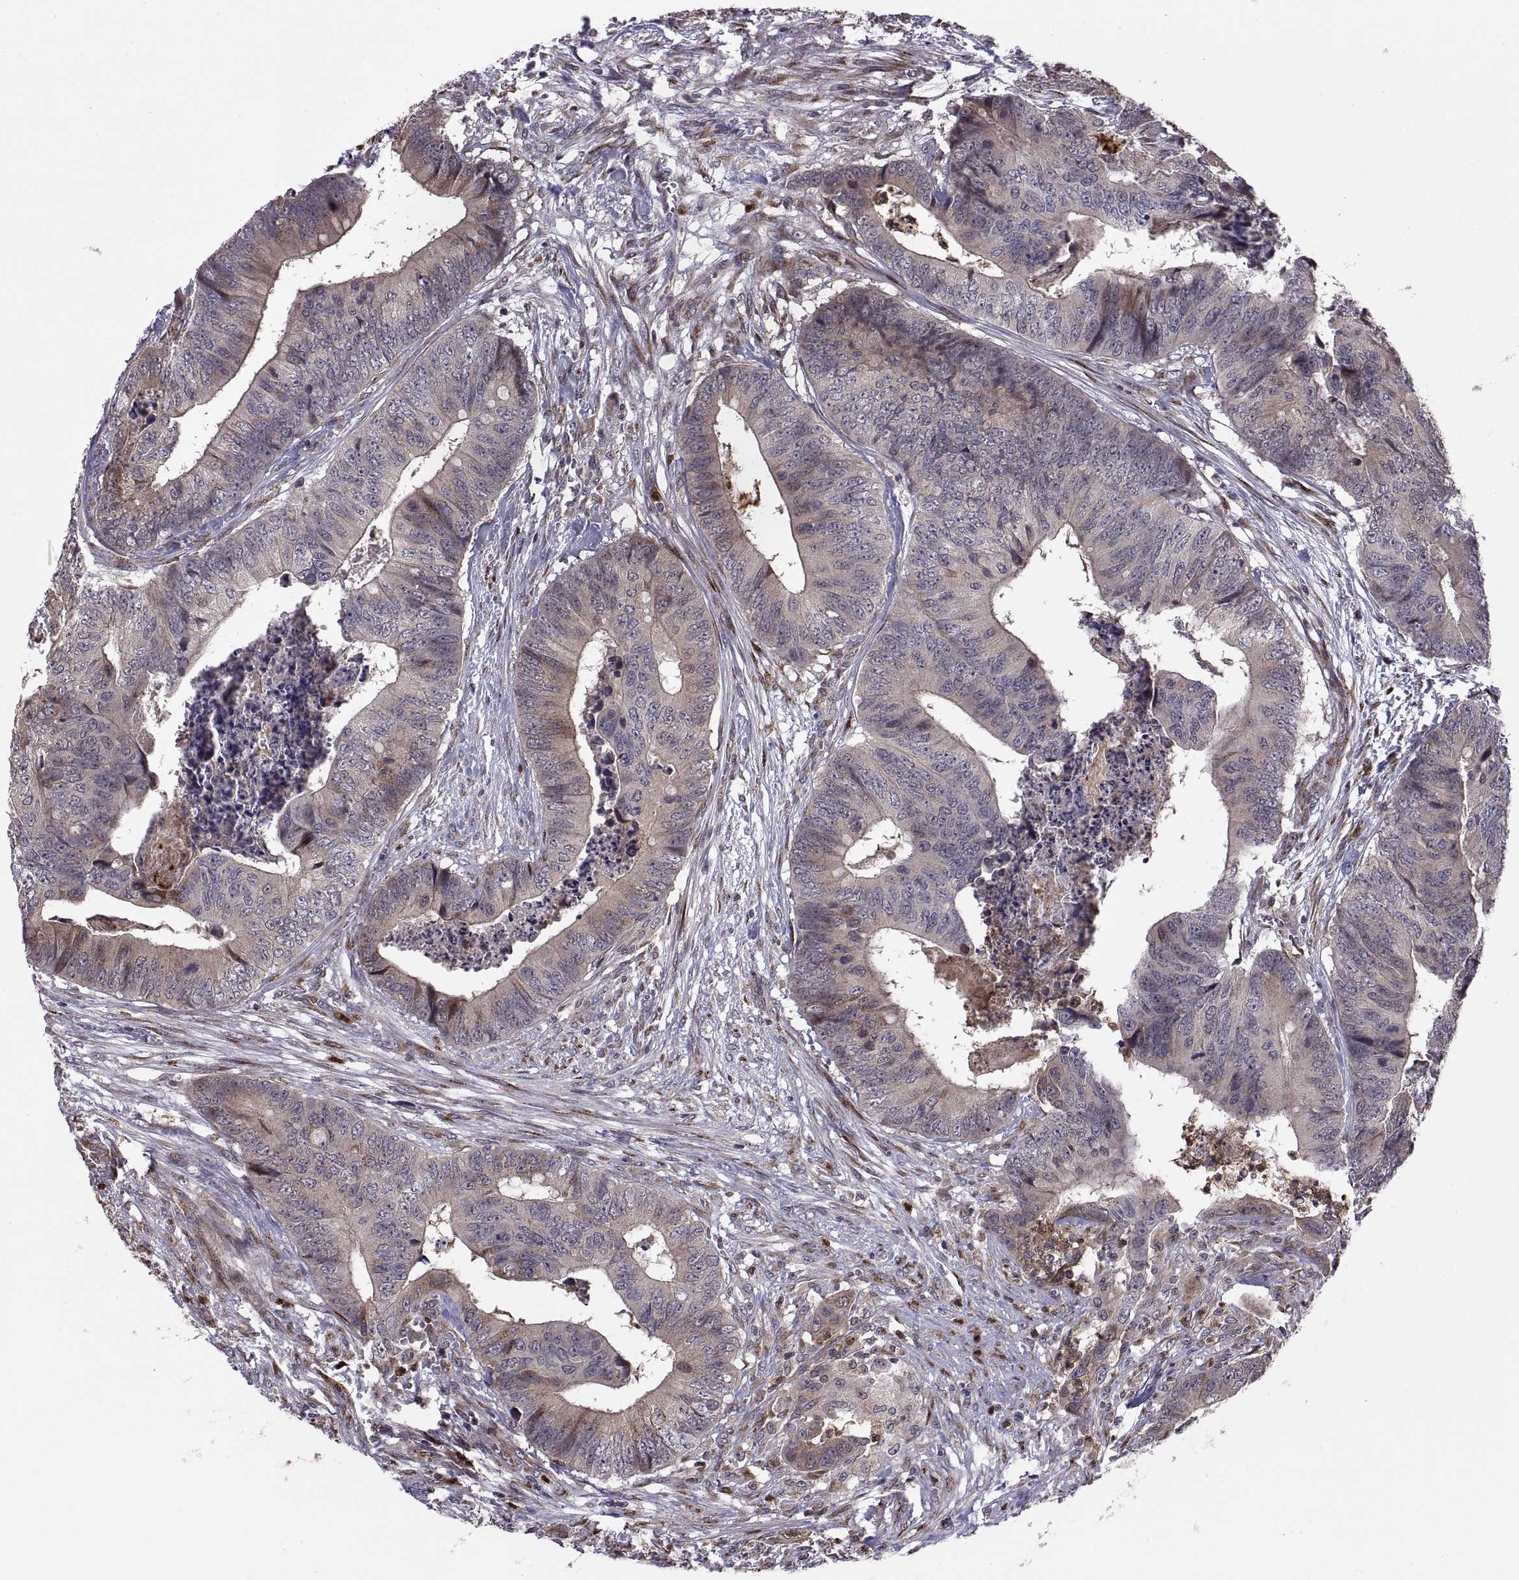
{"staining": {"intensity": "weak", "quantity": "25%-75%", "location": "cytoplasmic/membranous"}, "tissue": "colorectal cancer", "cell_type": "Tumor cells", "image_type": "cancer", "snomed": [{"axis": "morphology", "description": "Adenocarcinoma, NOS"}, {"axis": "topography", "description": "Colon"}], "caption": "Immunohistochemical staining of colorectal cancer (adenocarcinoma) demonstrates low levels of weak cytoplasmic/membranous staining in approximately 25%-75% of tumor cells.", "gene": "TESC", "patient": {"sex": "male", "age": 84}}